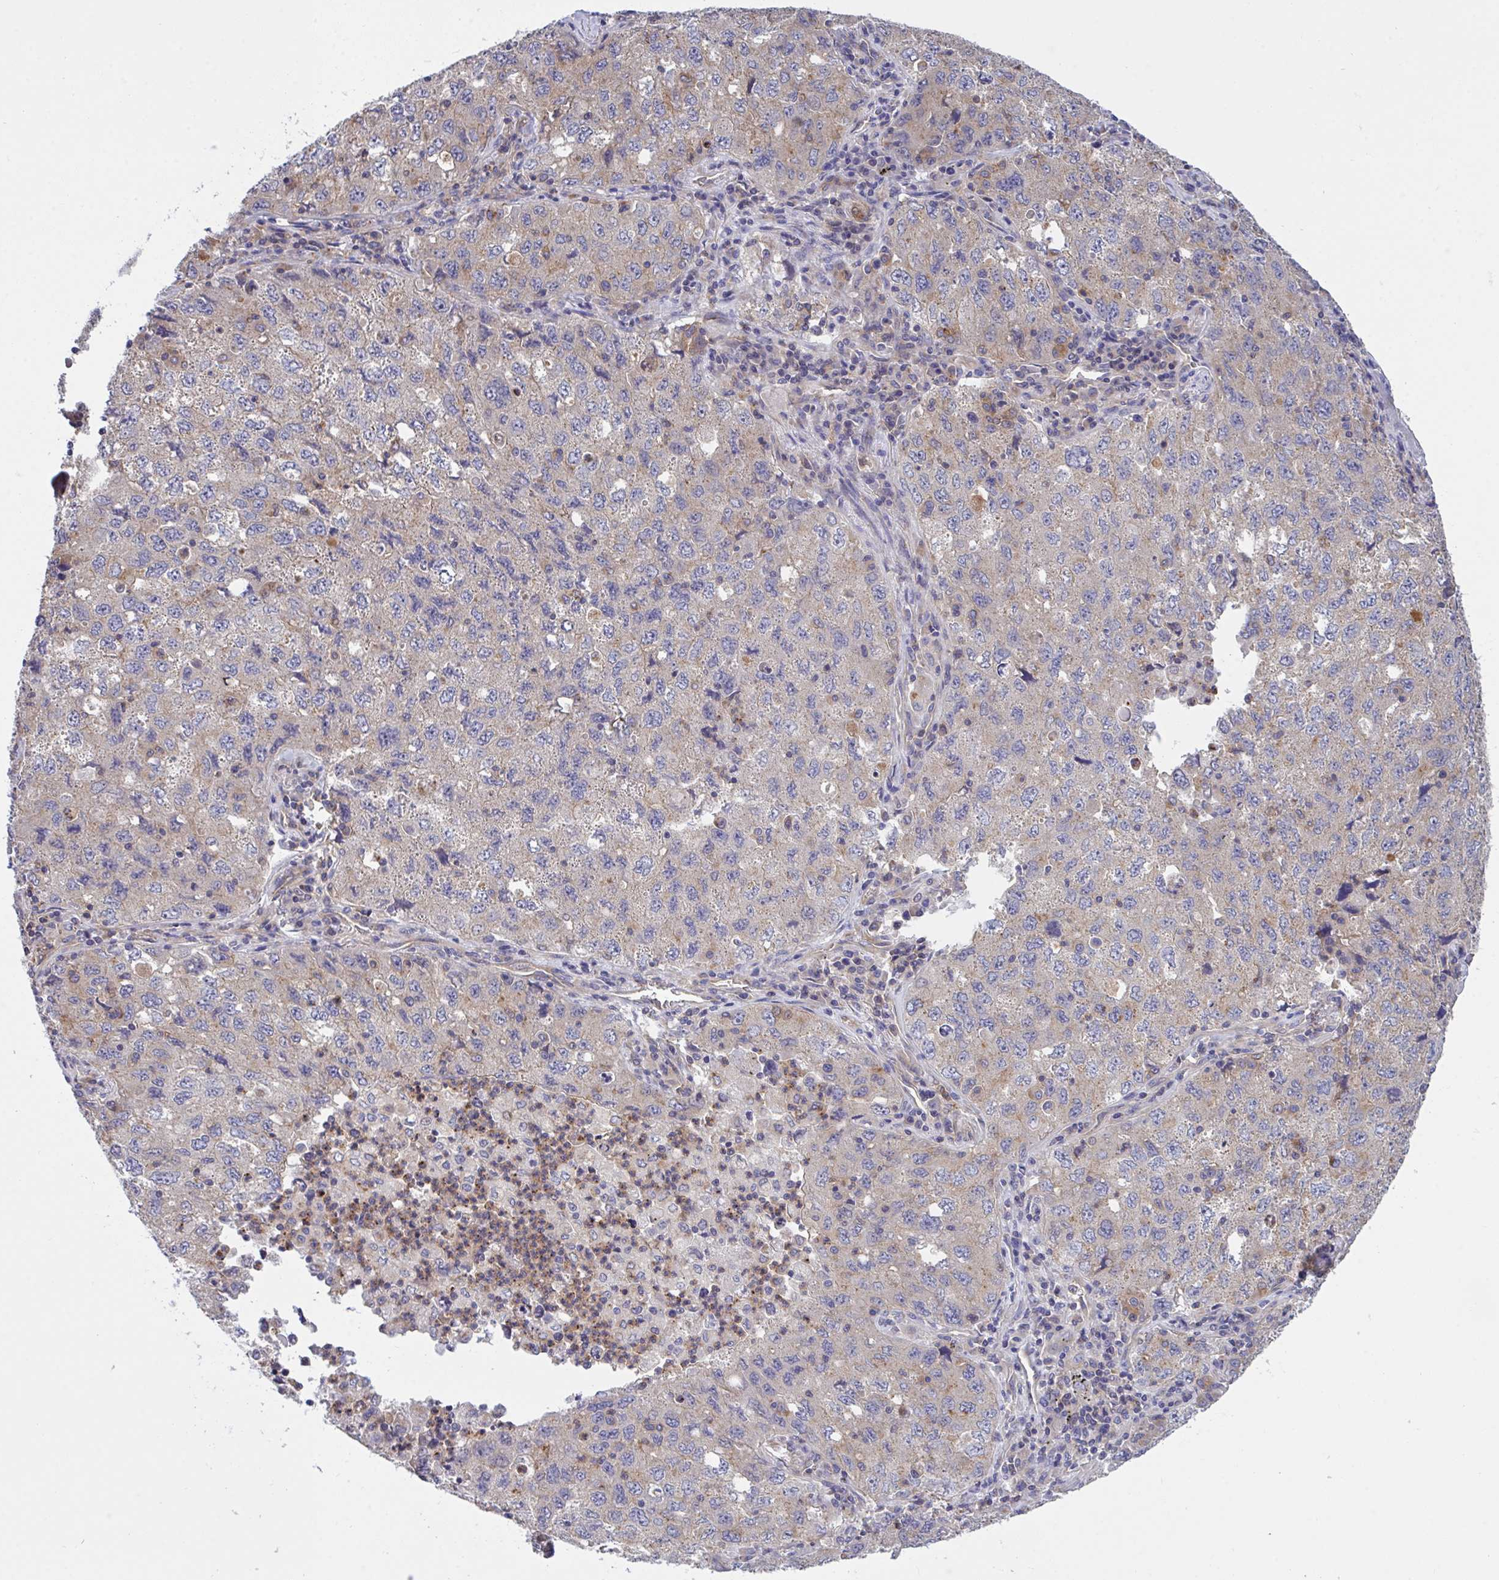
{"staining": {"intensity": "weak", "quantity": "<25%", "location": "cytoplasmic/membranous"}, "tissue": "lung cancer", "cell_type": "Tumor cells", "image_type": "cancer", "snomed": [{"axis": "morphology", "description": "Adenocarcinoma, NOS"}, {"axis": "topography", "description": "Lung"}], "caption": "IHC of adenocarcinoma (lung) shows no expression in tumor cells.", "gene": "C4orf36", "patient": {"sex": "female", "age": 57}}